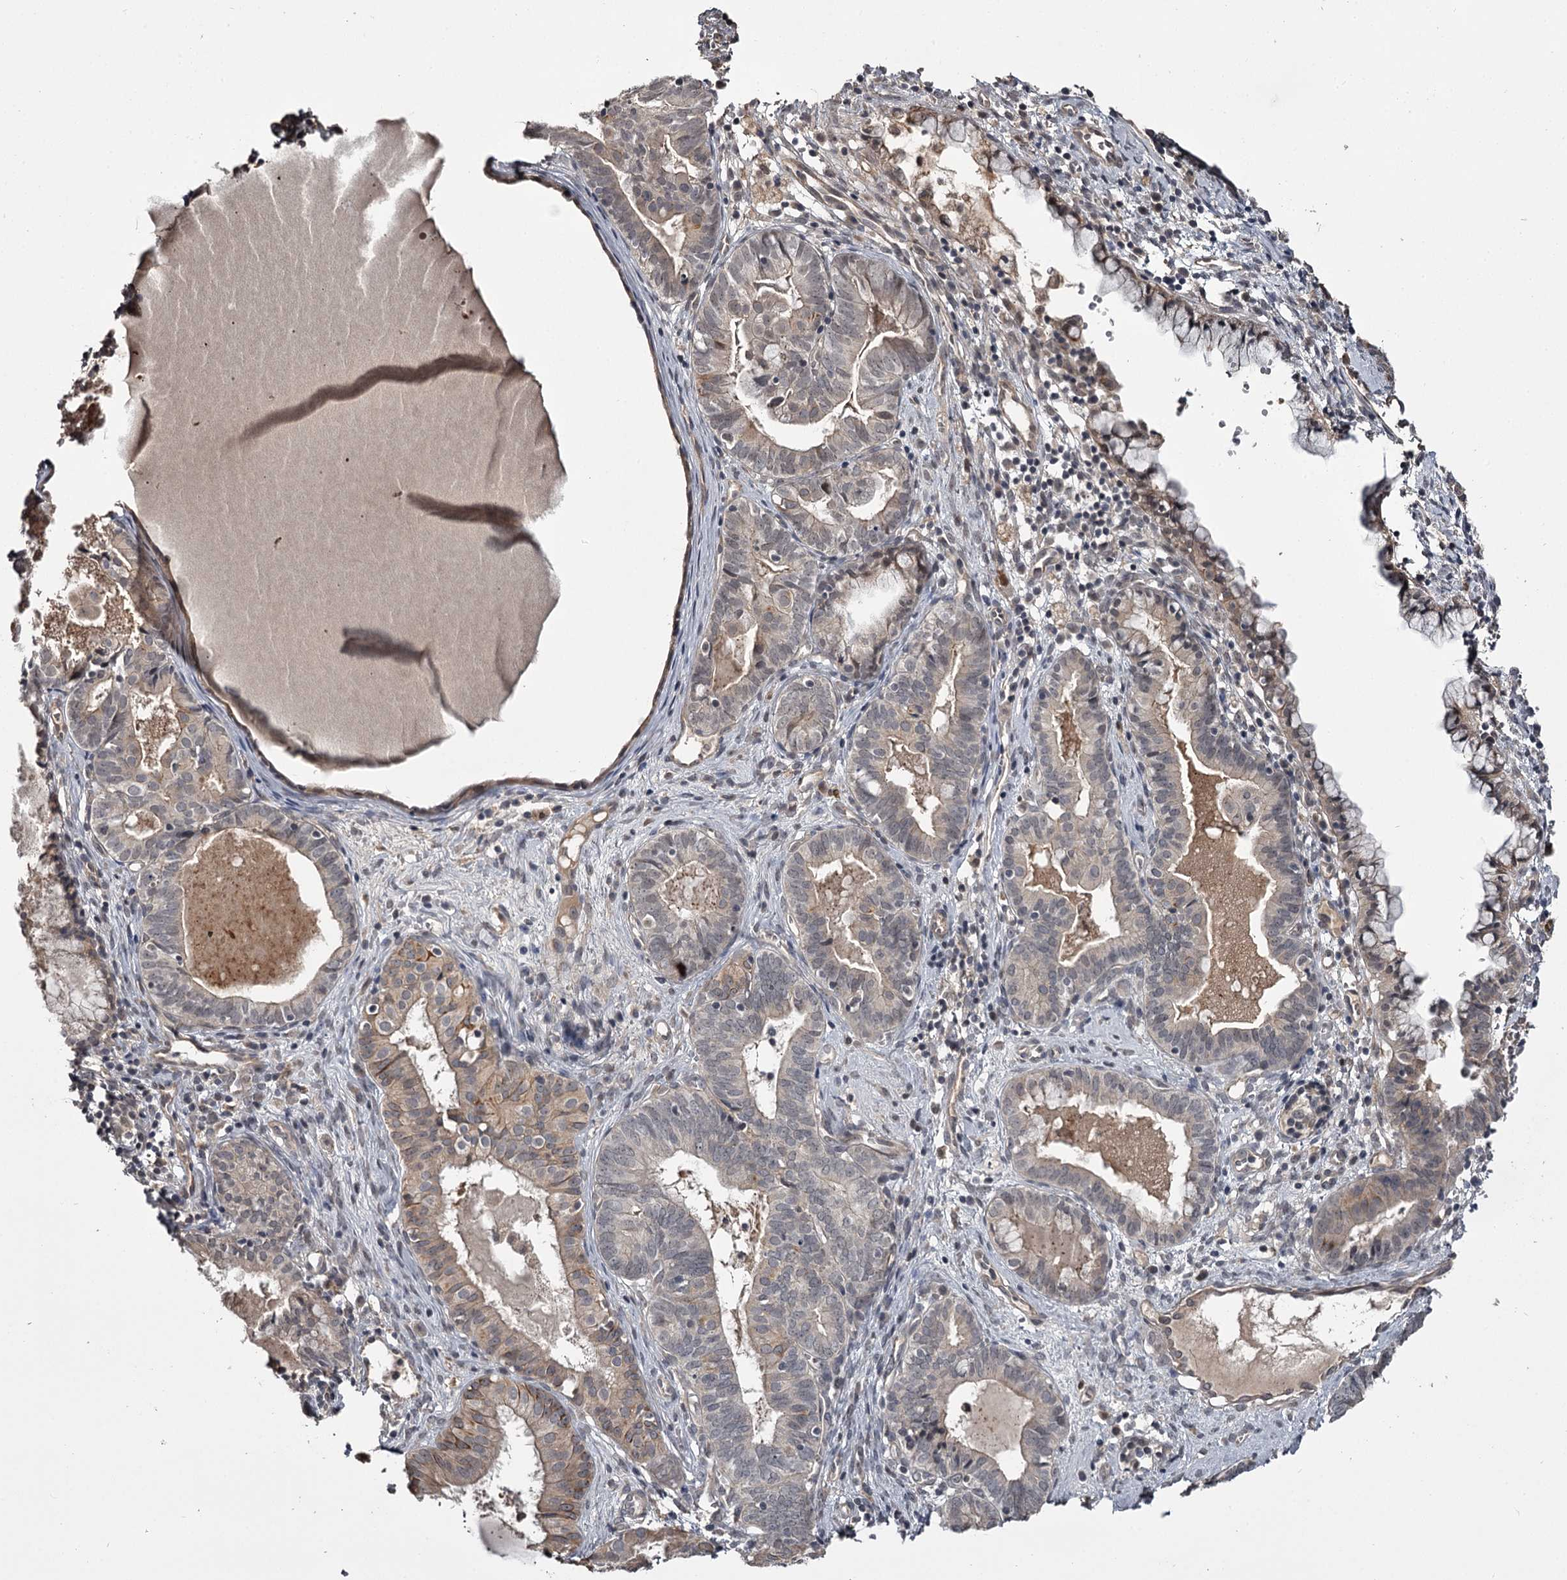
{"staining": {"intensity": "weak", "quantity": "<25%", "location": "cytoplasmic/membranous"}, "tissue": "endometrial cancer", "cell_type": "Tumor cells", "image_type": "cancer", "snomed": [{"axis": "morphology", "description": "Adenocarcinoma, NOS"}, {"axis": "topography", "description": "Endometrium"}], "caption": "This is a image of IHC staining of endometrial adenocarcinoma, which shows no staining in tumor cells.", "gene": "CWF19L2", "patient": {"sex": "female", "age": 79}}